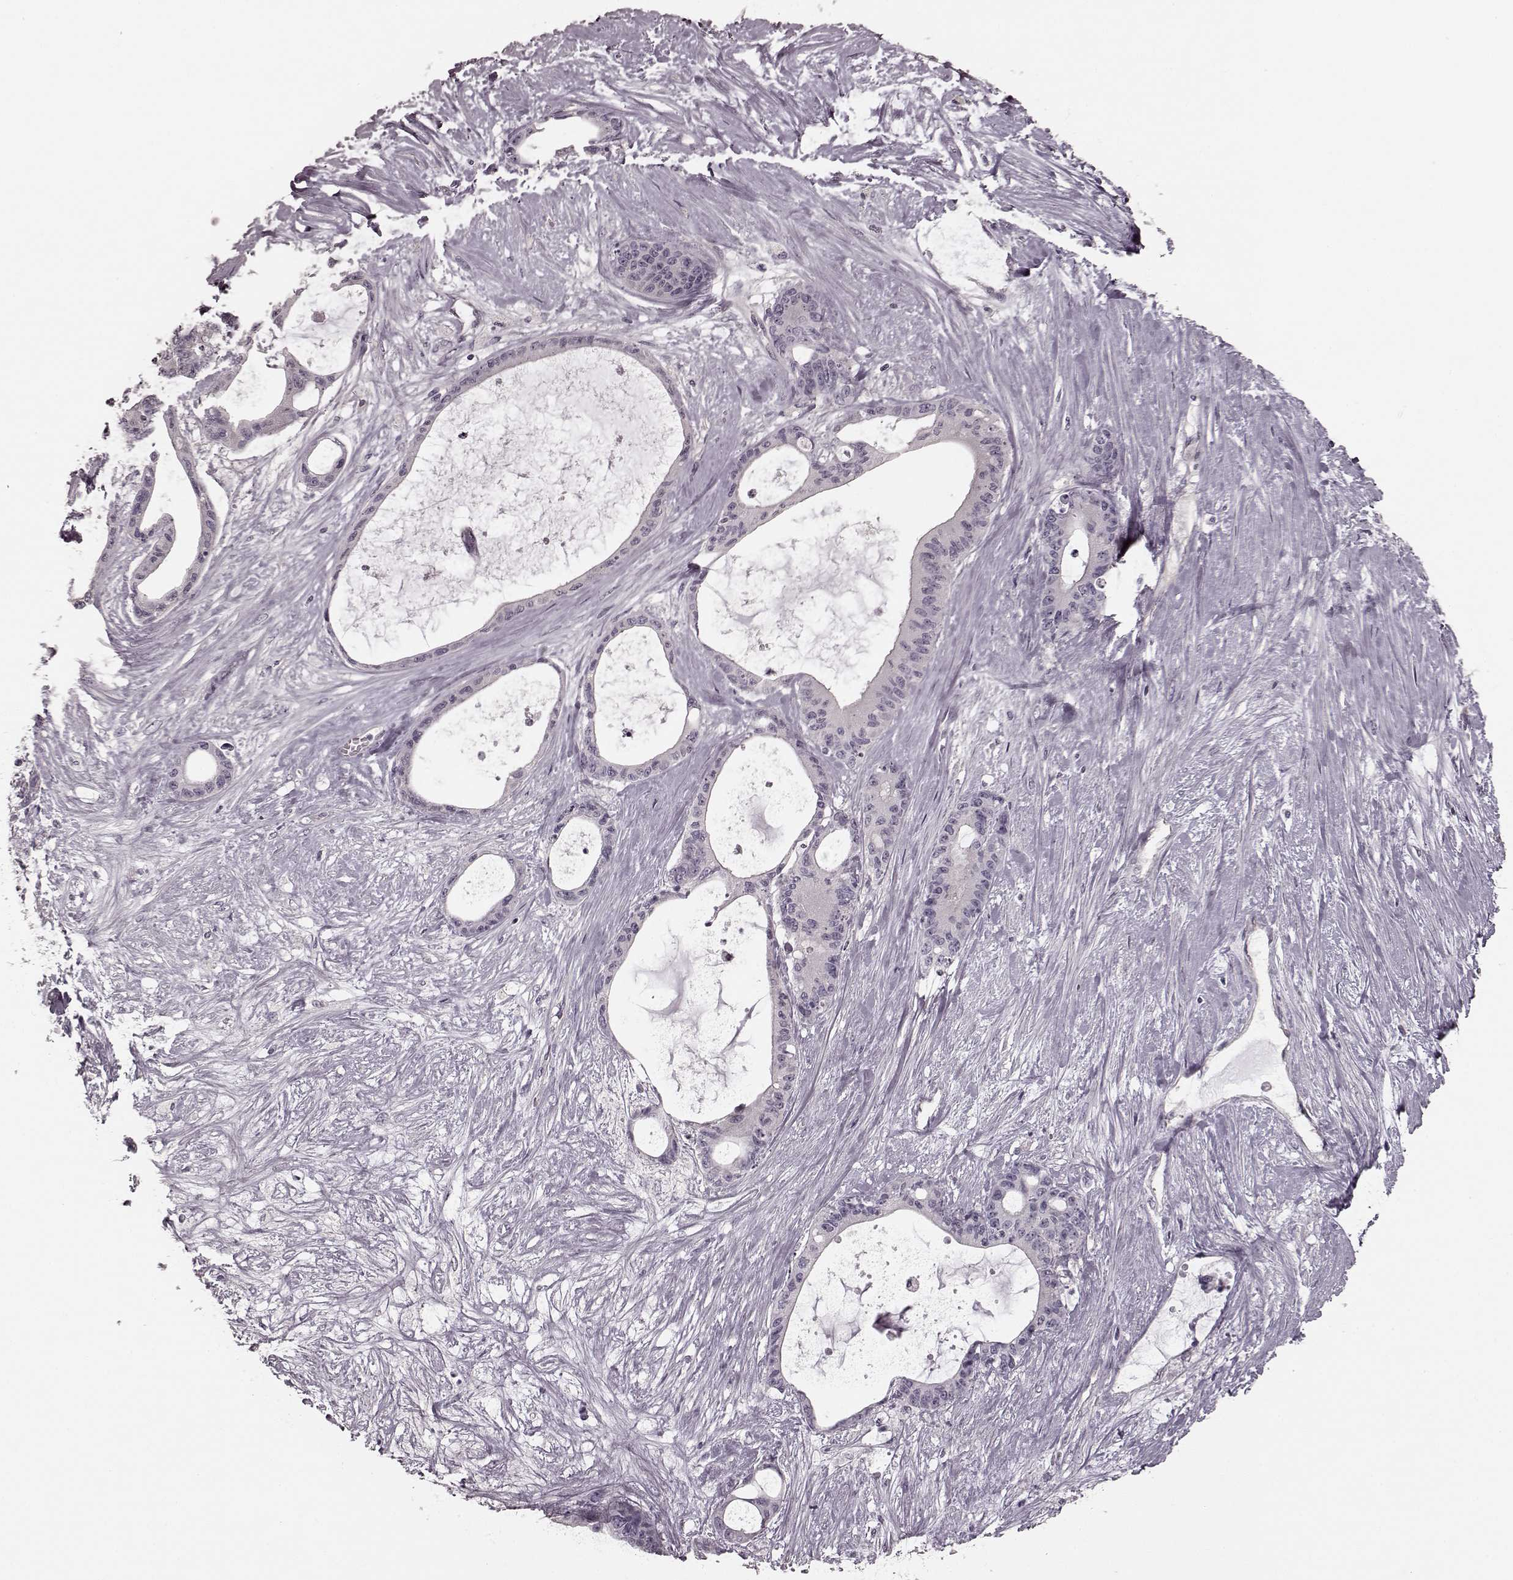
{"staining": {"intensity": "negative", "quantity": "none", "location": "none"}, "tissue": "liver cancer", "cell_type": "Tumor cells", "image_type": "cancer", "snomed": [{"axis": "morphology", "description": "Normal tissue, NOS"}, {"axis": "morphology", "description": "Cholangiocarcinoma"}, {"axis": "topography", "description": "Liver"}, {"axis": "topography", "description": "Peripheral nerve tissue"}], "caption": "Human cholangiocarcinoma (liver) stained for a protein using immunohistochemistry displays no expression in tumor cells.", "gene": "PRKCE", "patient": {"sex": "female", "age": 73}}